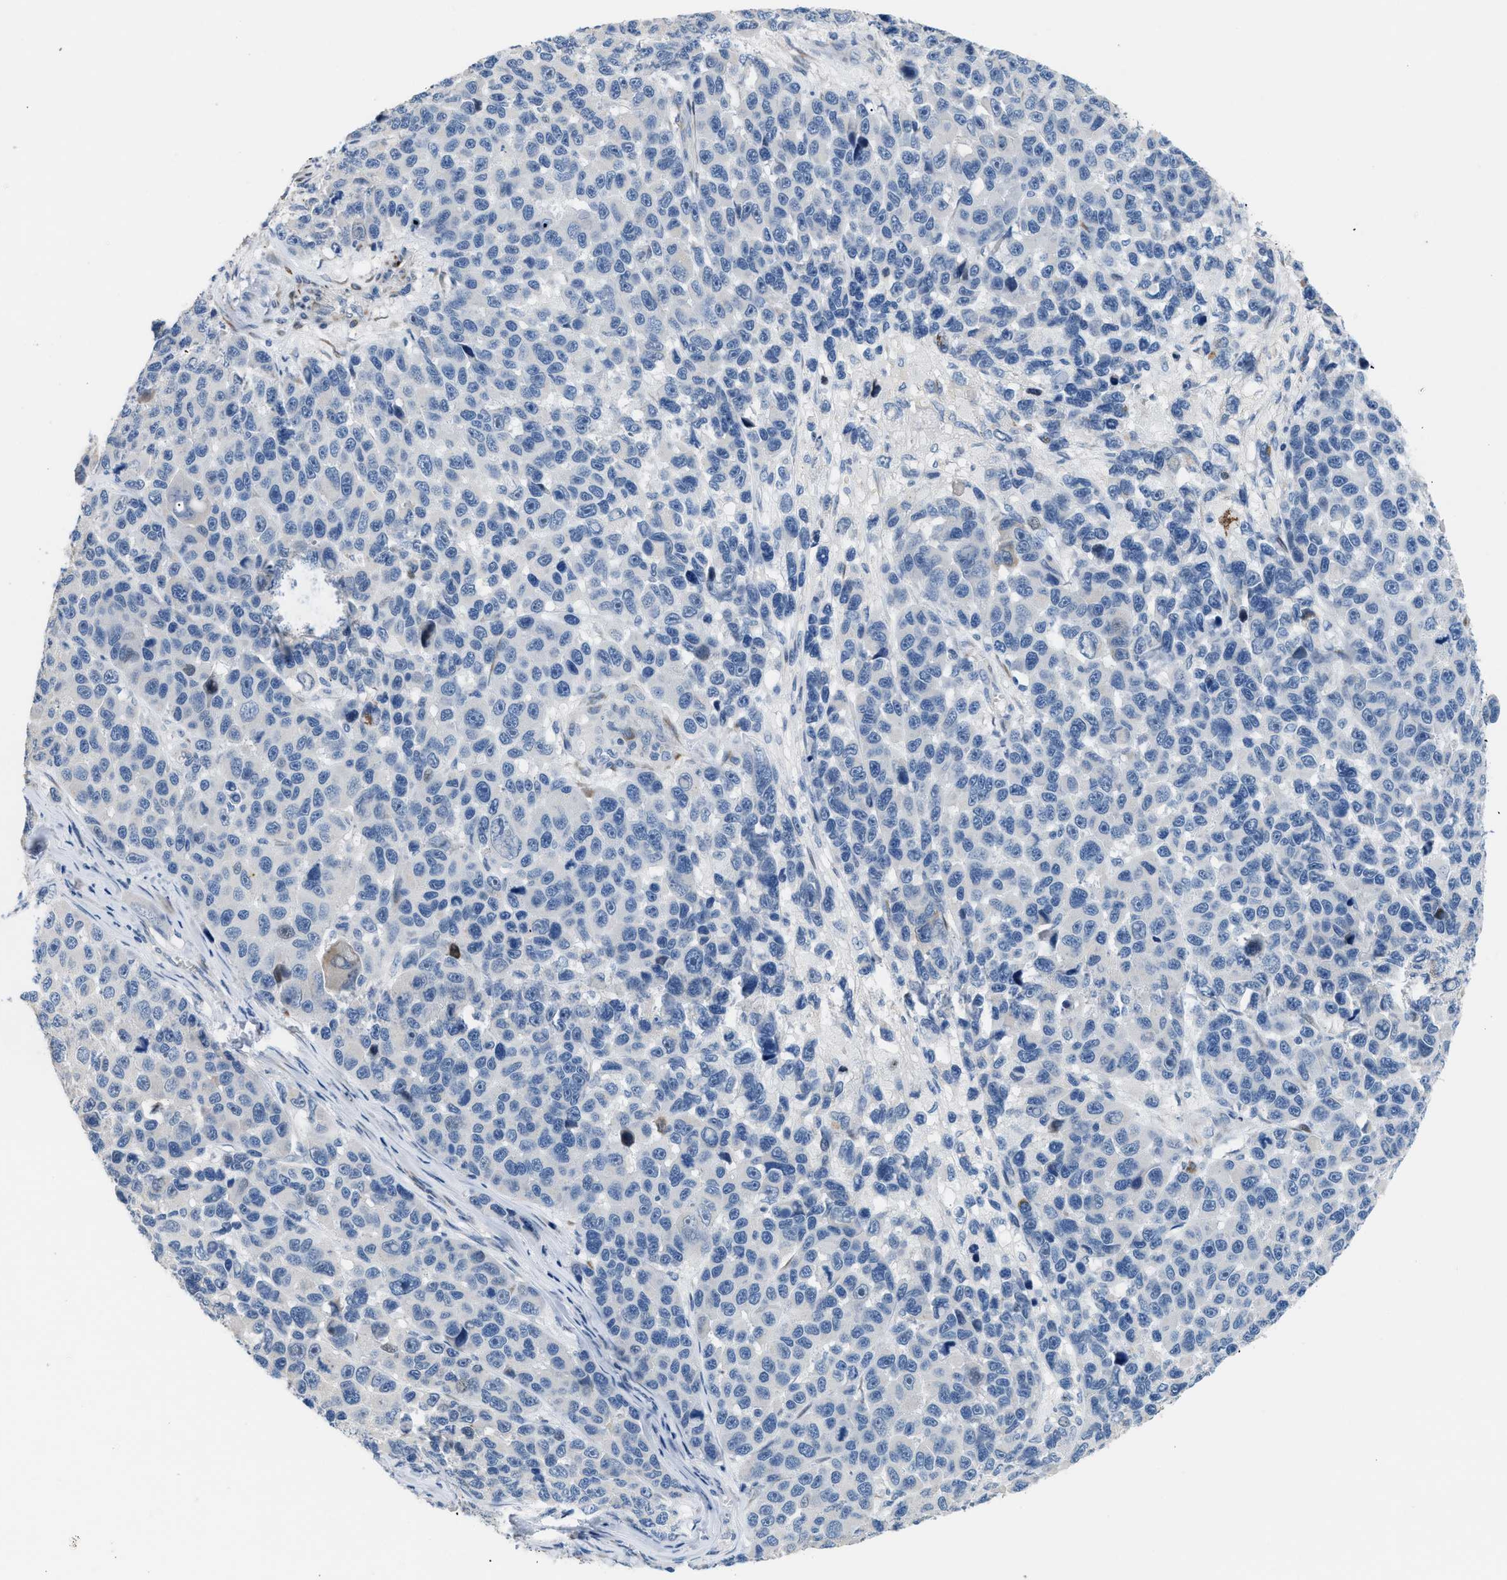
{"staining": {"intensity": "negative", "quantity": "none", "location": "none"}, "tissue": "melanoma", "cell_type": "Tumor cells", "image_type": "cancer", "snomed": [{"axis": "morphology", "description": "Malignant melanoma, NOS"}, {"axis": "topography", "description": "Skin"}], "caption": "Protein analysis of melanoma demonstrates no significant staining in tumor cells.", "gene": "ICA1", "patient": {"sex": "male", "age": 53}}